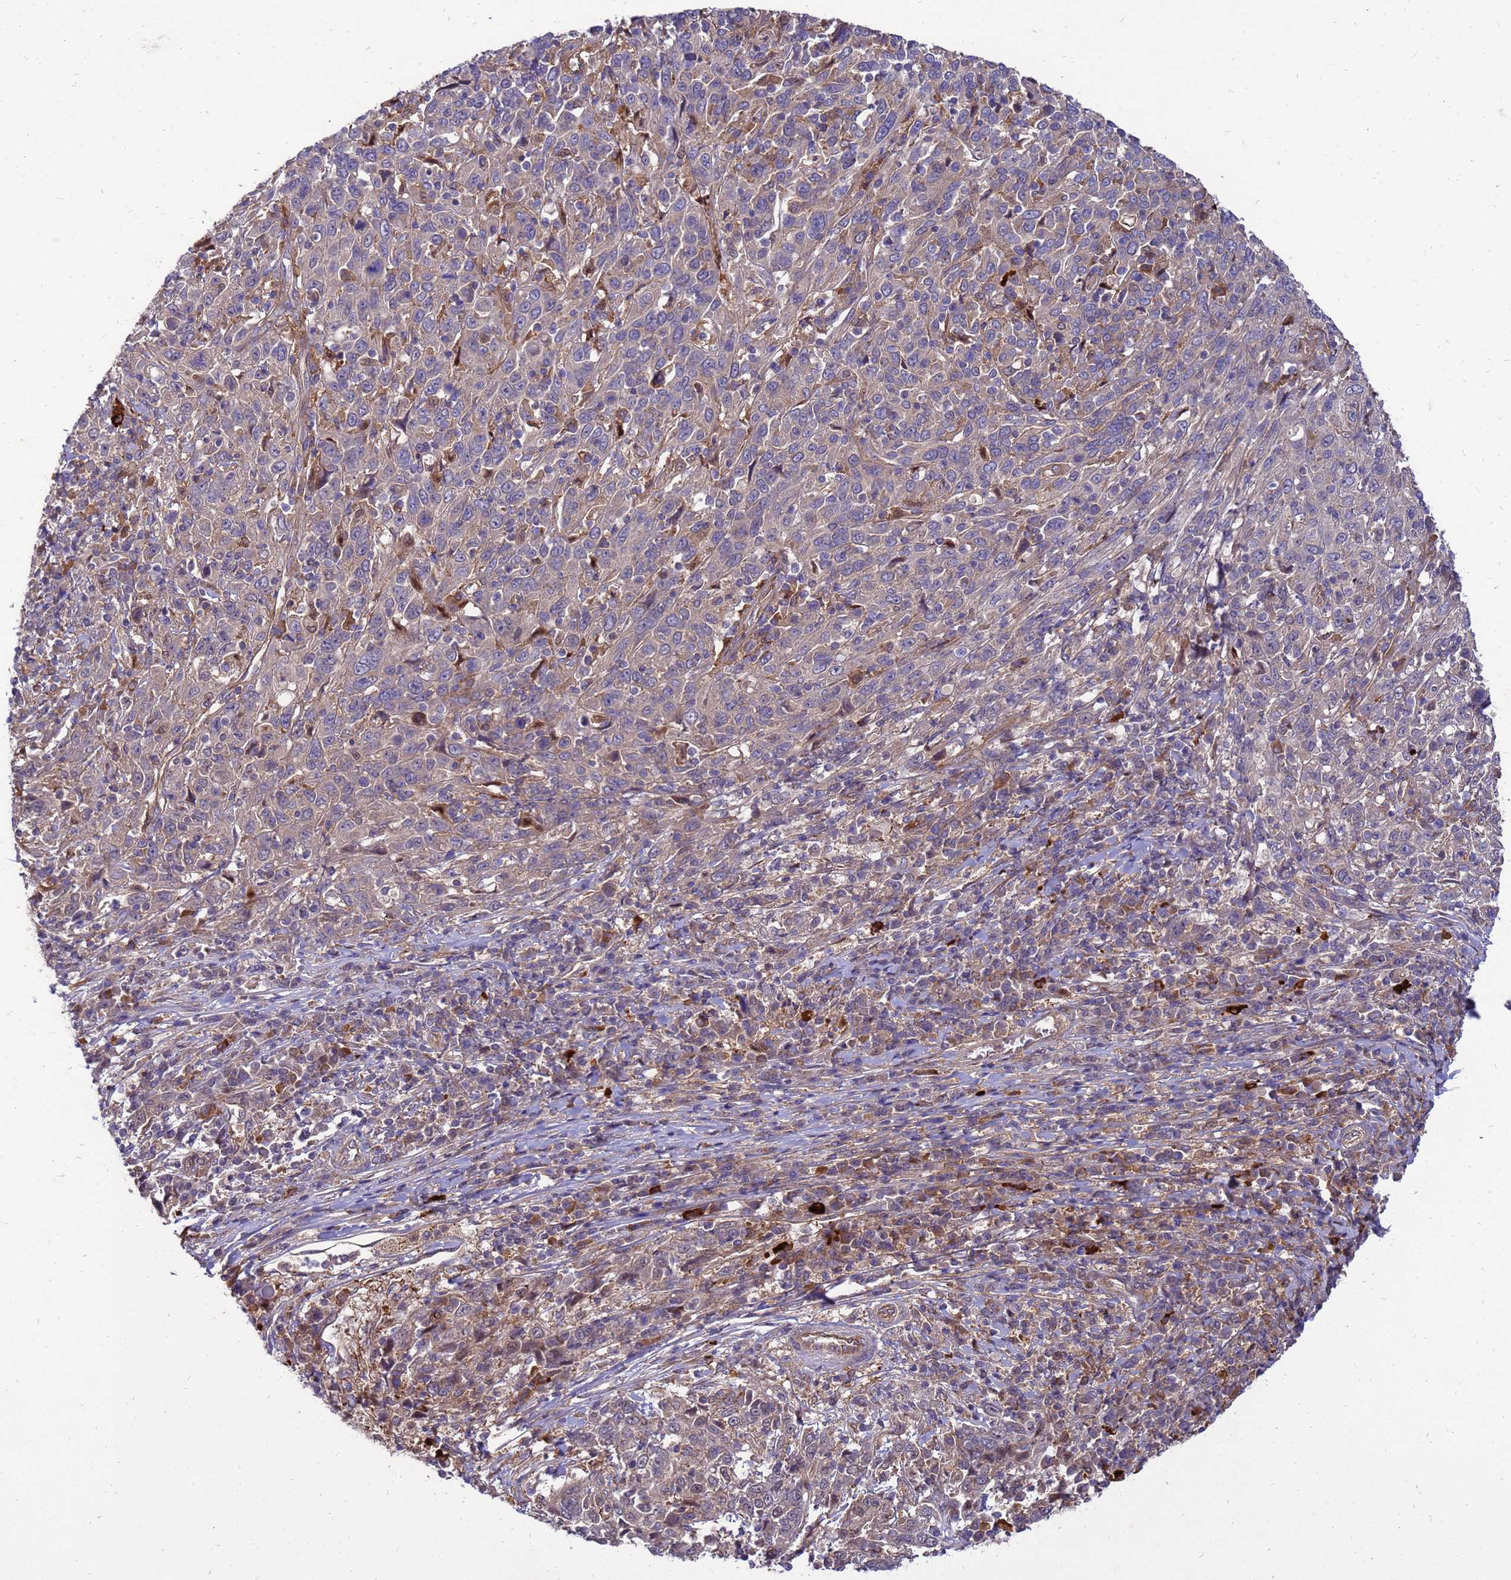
{"staining": {"intensity": "weak", "quantity": "<25%", "location": "cytoplasmic/membranous"}, "tissue": "cervical cancer", "cell_type": "Tumor cells", "image_type": "cancer", "snomed": [{"axis": "morphology", "description": "Squamous cell carcinoma, NOS"}, {"axis": "topography", "description": "Cervix"}], "caption": "A photomicrograph of cervical cancer stained for a protein demonstrates no brown staining in tumor cells.", "gene": "RNF215", "patient": {"sex": "female", "age": 46}}